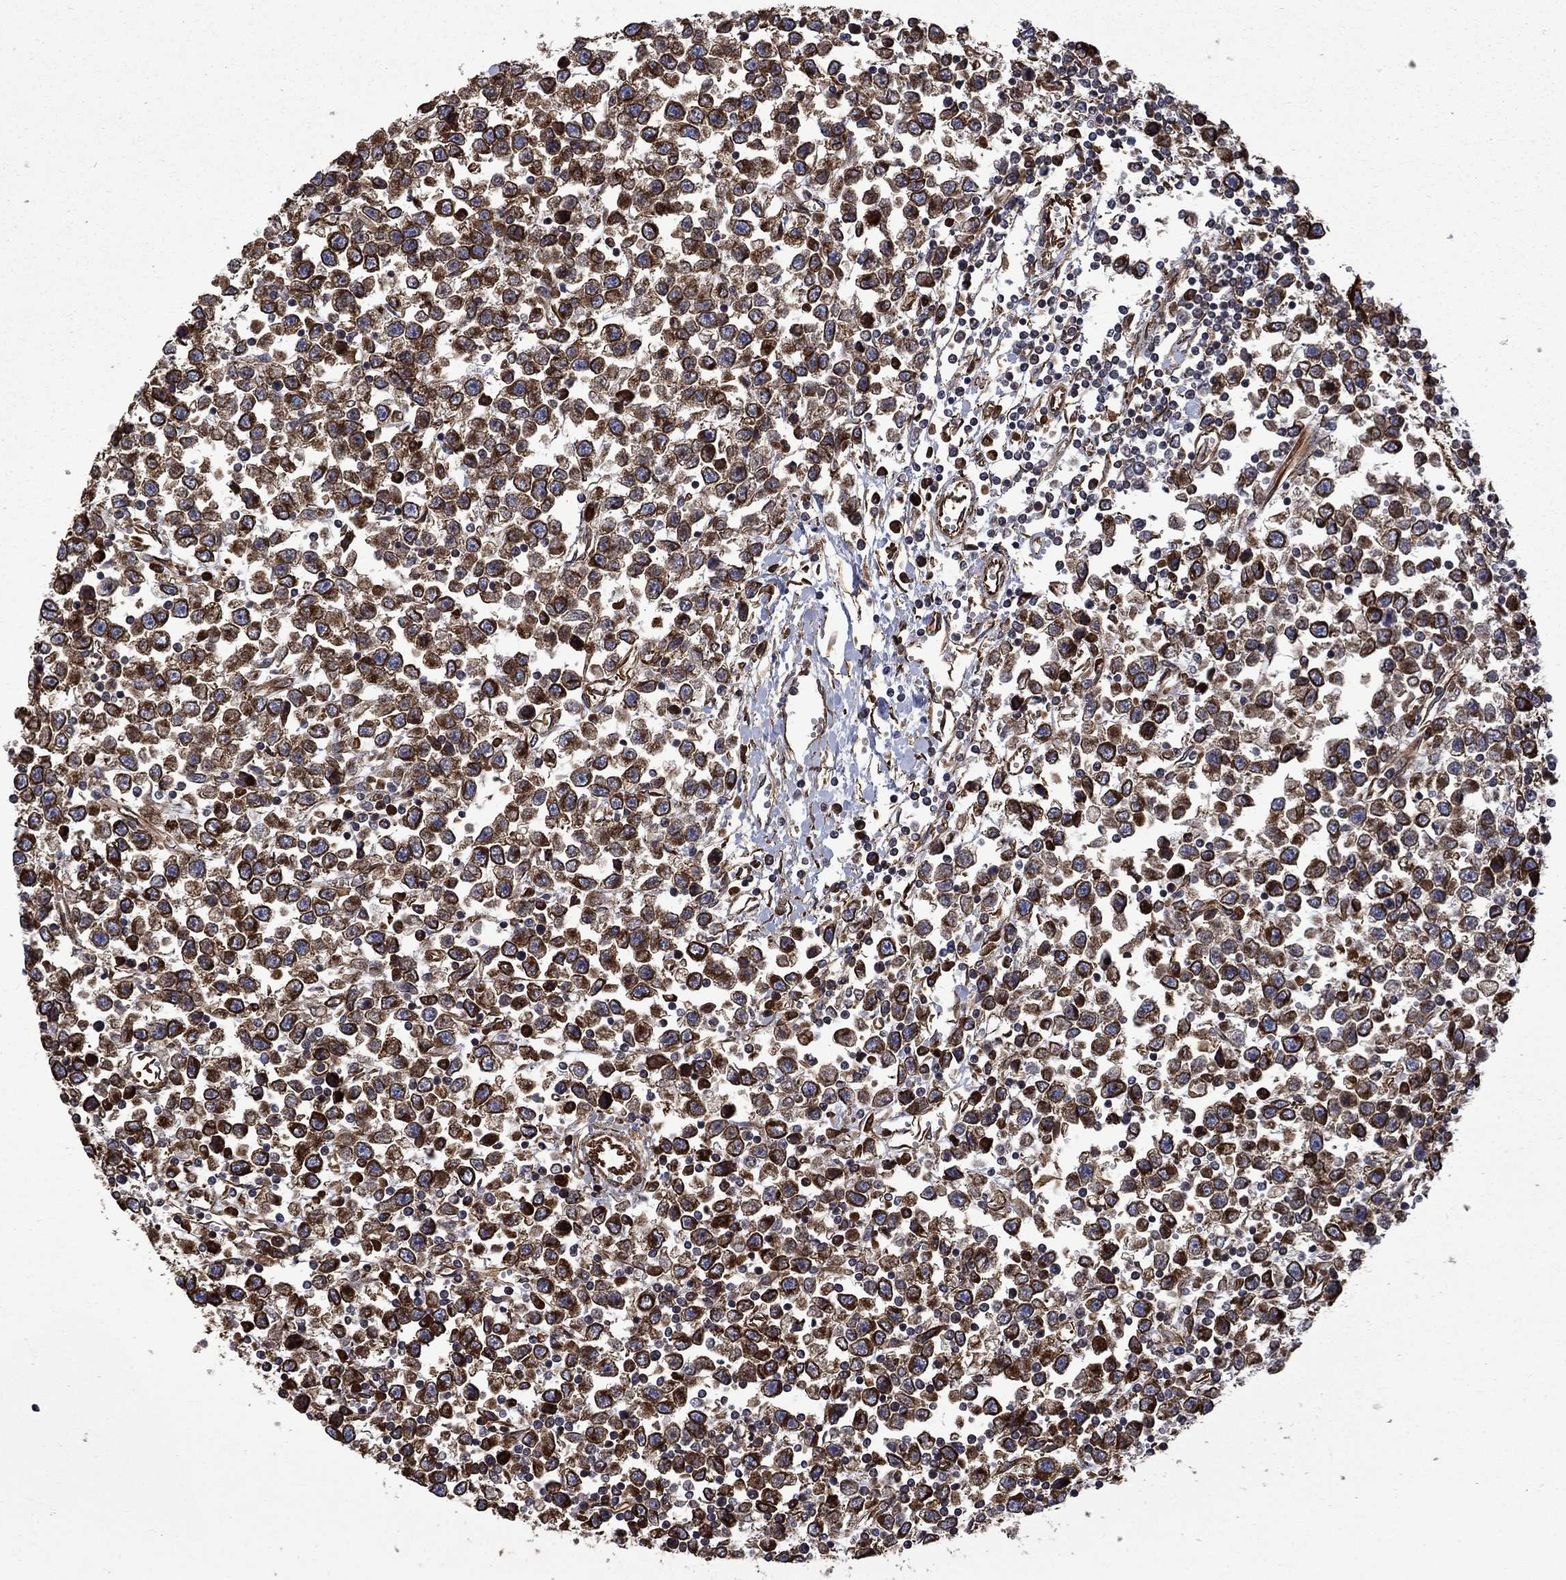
{"staining": {"intensity": "strong", "quantity": ">75%", "location": "cytoplasmic/membranous"}, "tissue": "testis cancer", "cell_type": "Tumor cells", "image_type": "cancer", "snomed": [{"axis": "morphology", "description": "Seminoma, NOS"}, {"axis": "topography", "description": "Testis"}], "caption": "Testis cancer tissue displays strong cytoplasmic/membranous staining in about >75% of tumor cells, visualized by immunohistochemistry. (Brightfield microscopy of DAB IHC at high magnification).", "gene": "CUTC", "patient": {"sex": "male", "age": 34}}